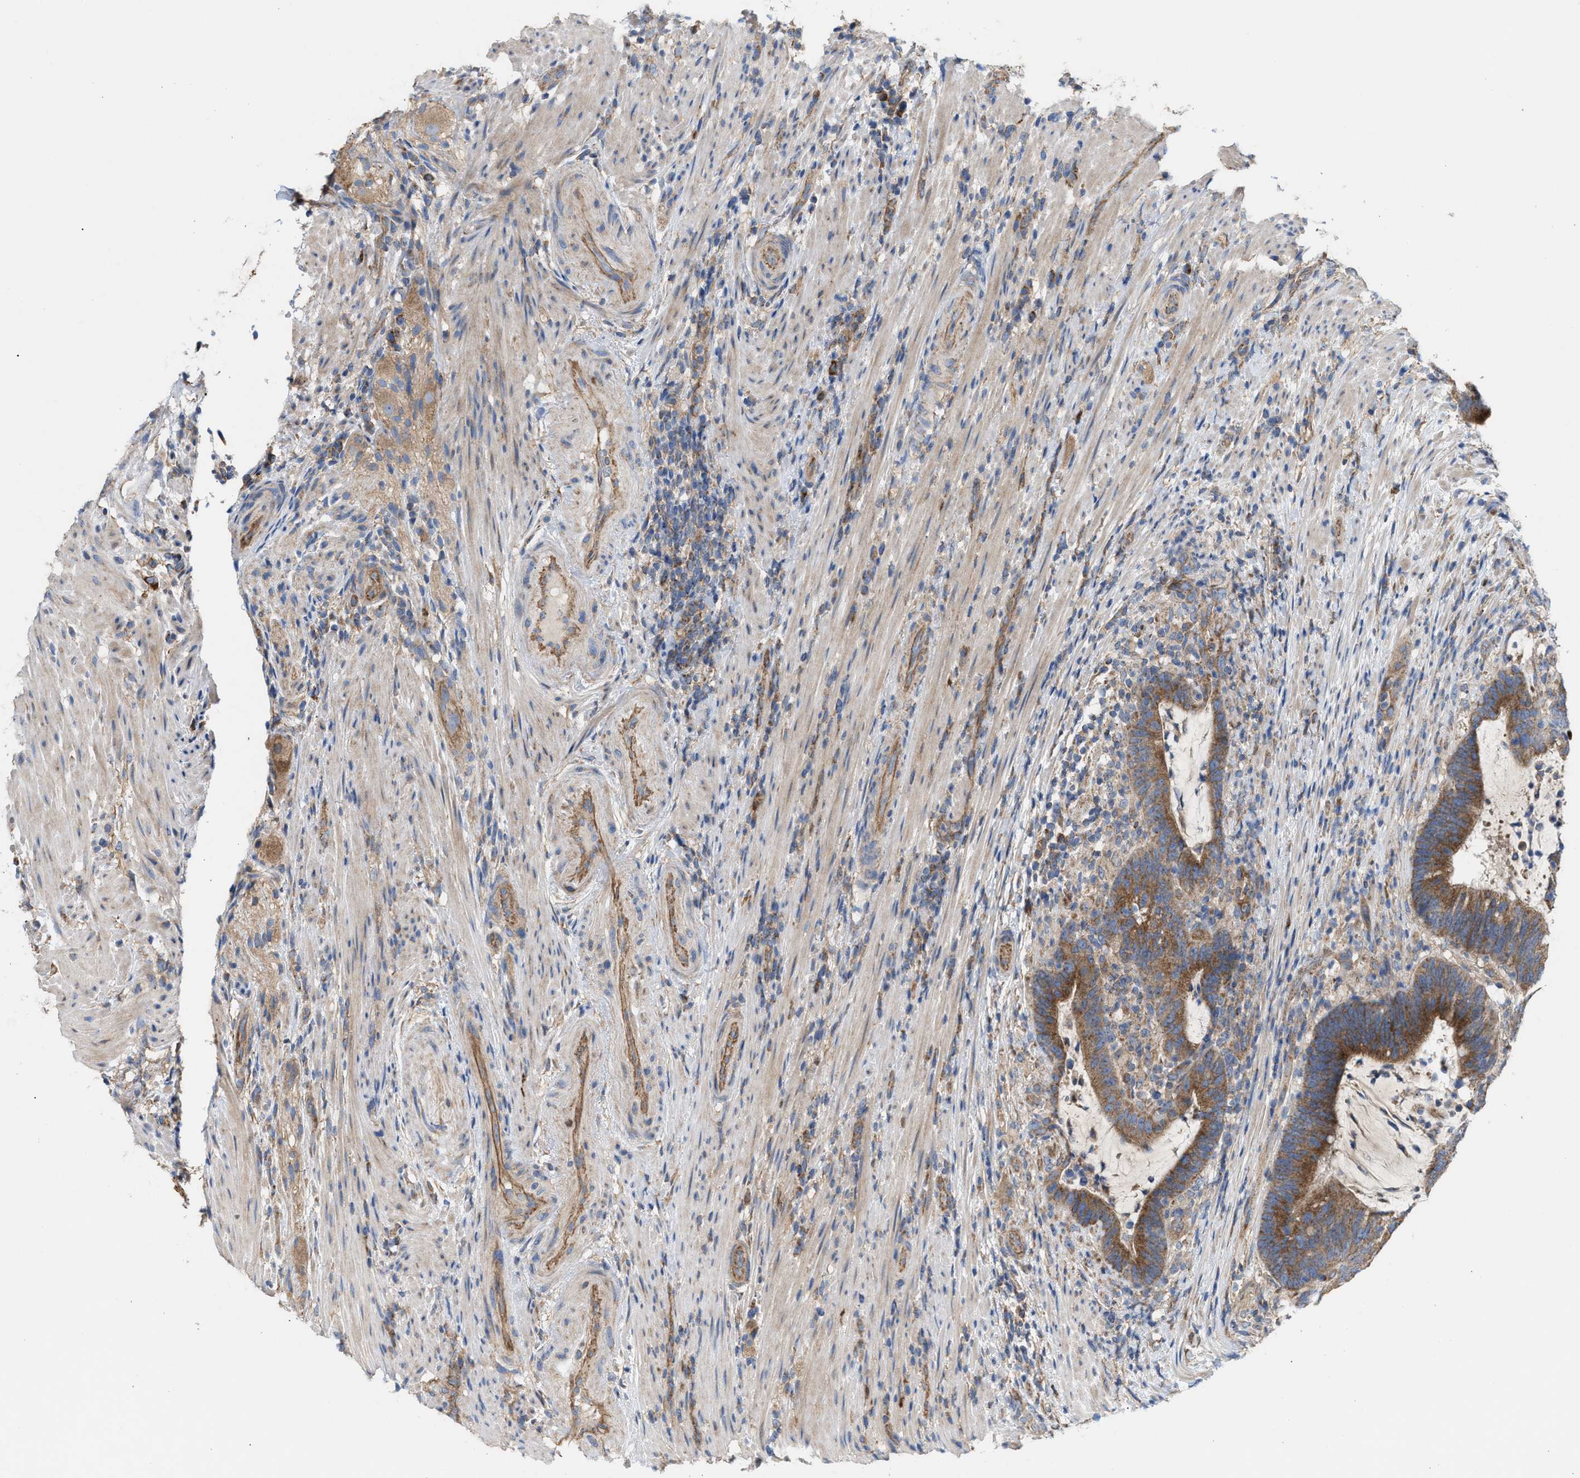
{"staining": {"intensity": "moderate", "quantity": ">75%", "location": "cytoplasmic/membranous"}, "tissue": "colorectal cancer", "cell_type": "Tumor cells", "image_type": "cancer", "snomed": [{"axis": "morphology", "description": "Adenocarcinoma, NOS"}, {"axis": "topography", "description": "Colon"}], "caption": "Tumor cells reveal moderate cytoplasmic/membranous expression in about >75% of cells in adenocarcinoma (colorectal). (Brightfield microscopy of DAB IHC at high magnification).", "gene": "OXSM", "patient": {"sex": "female", "age": 66}}